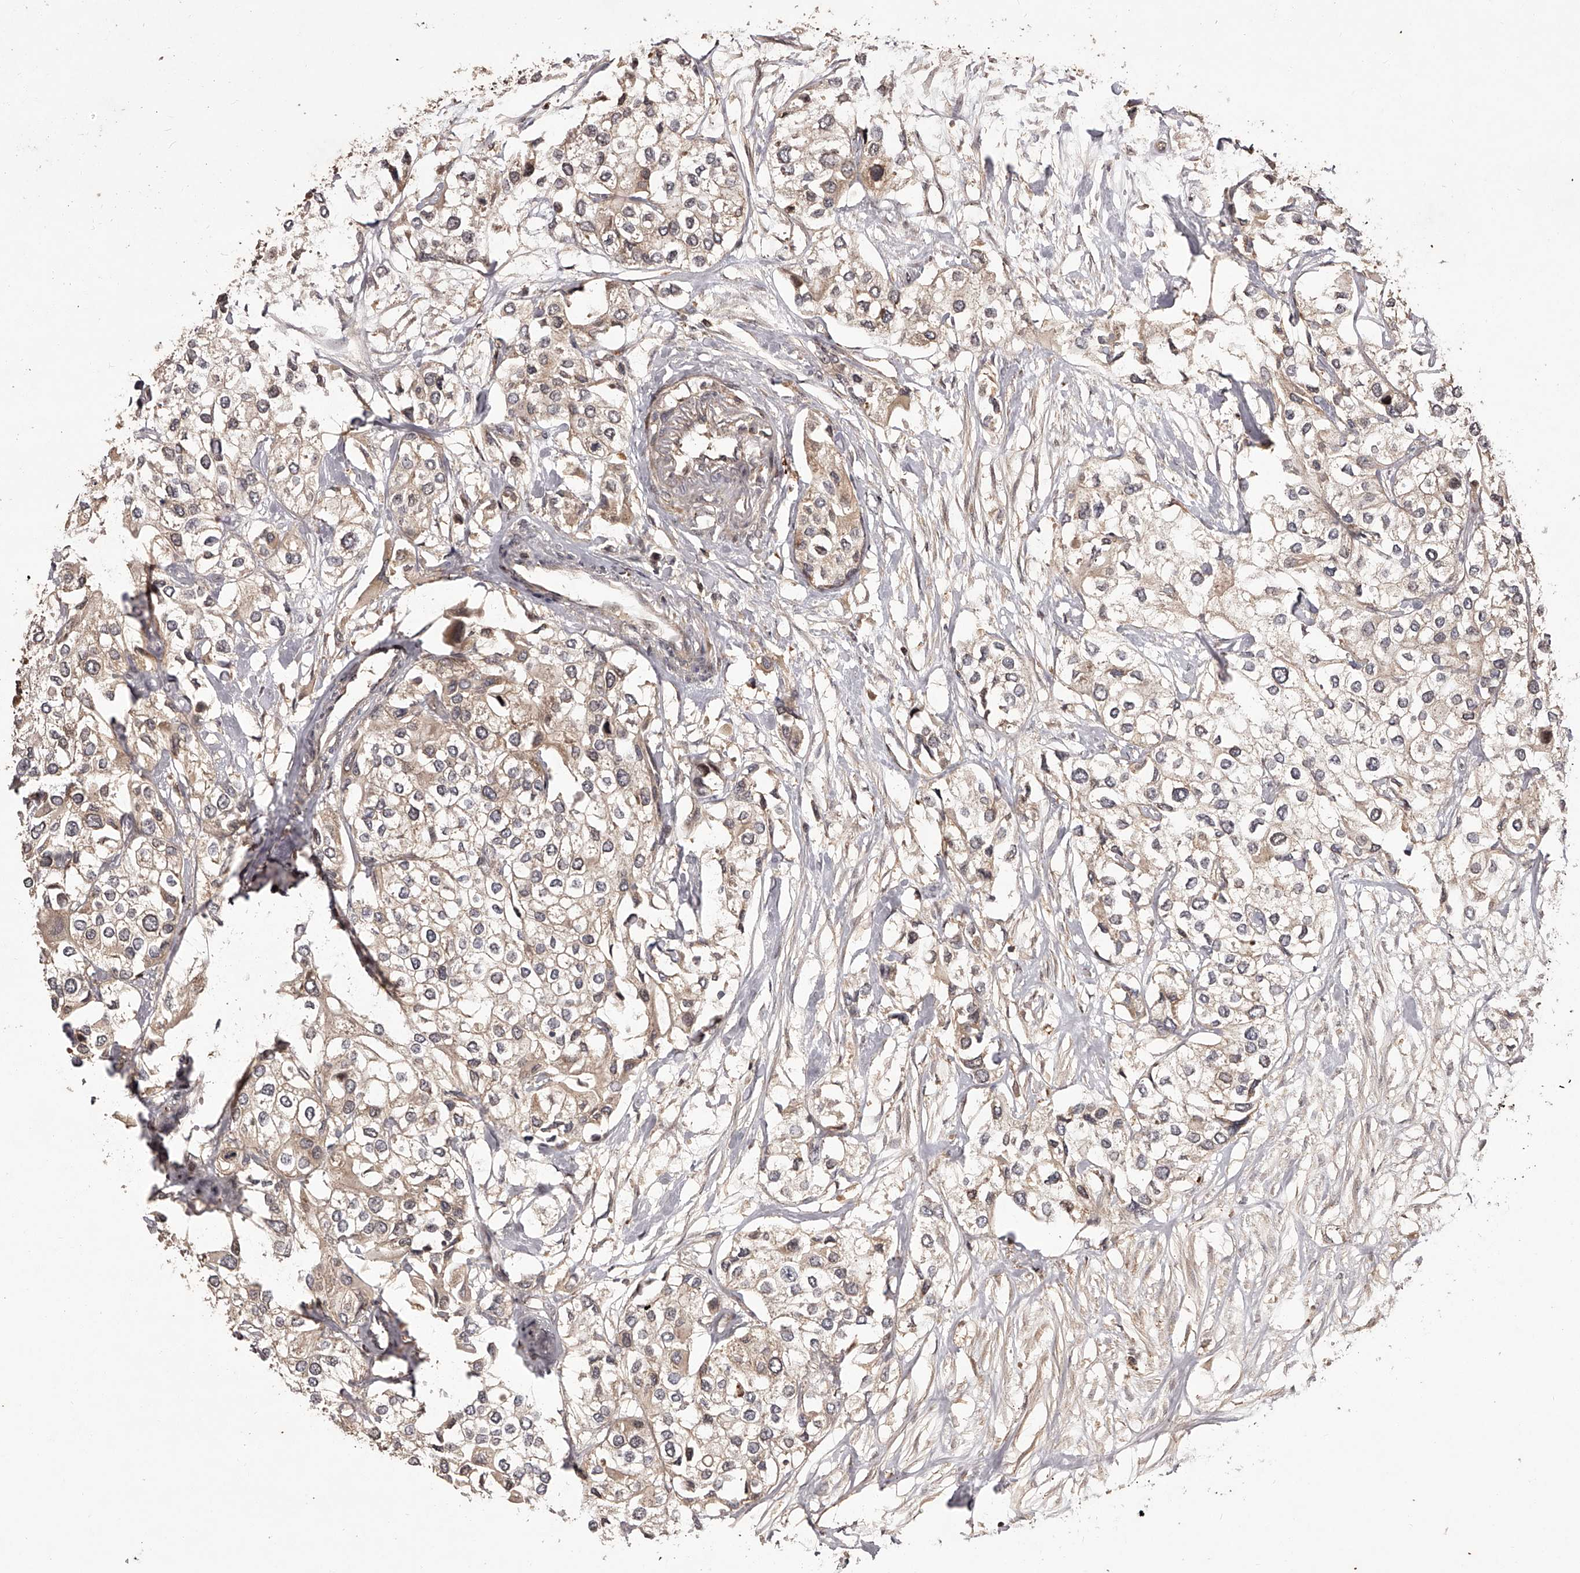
{"staining": {"intensity": "weak", "quantity": "25%-75%", "location": "cytoplasmic/membranous"}, "tissue": "urothelial cancer", "cell_type": "Tumor cells", "image_type": "cancer", "snomed": [{"axis": "morphology", "description": "Urothelial carcinoma, High grade"}, {"axis": "topography", "description": "Urinary bladder"}], "caption": "A photomicrograph showing weak cytoplasmic/membranous staining in approximately 25%-75% of tumor cells in urothelial cancer, as visualized by brown immunohistochemical staining.", "gene": "CRYZL1", "patient": {"sex": "male", "age": 64}}